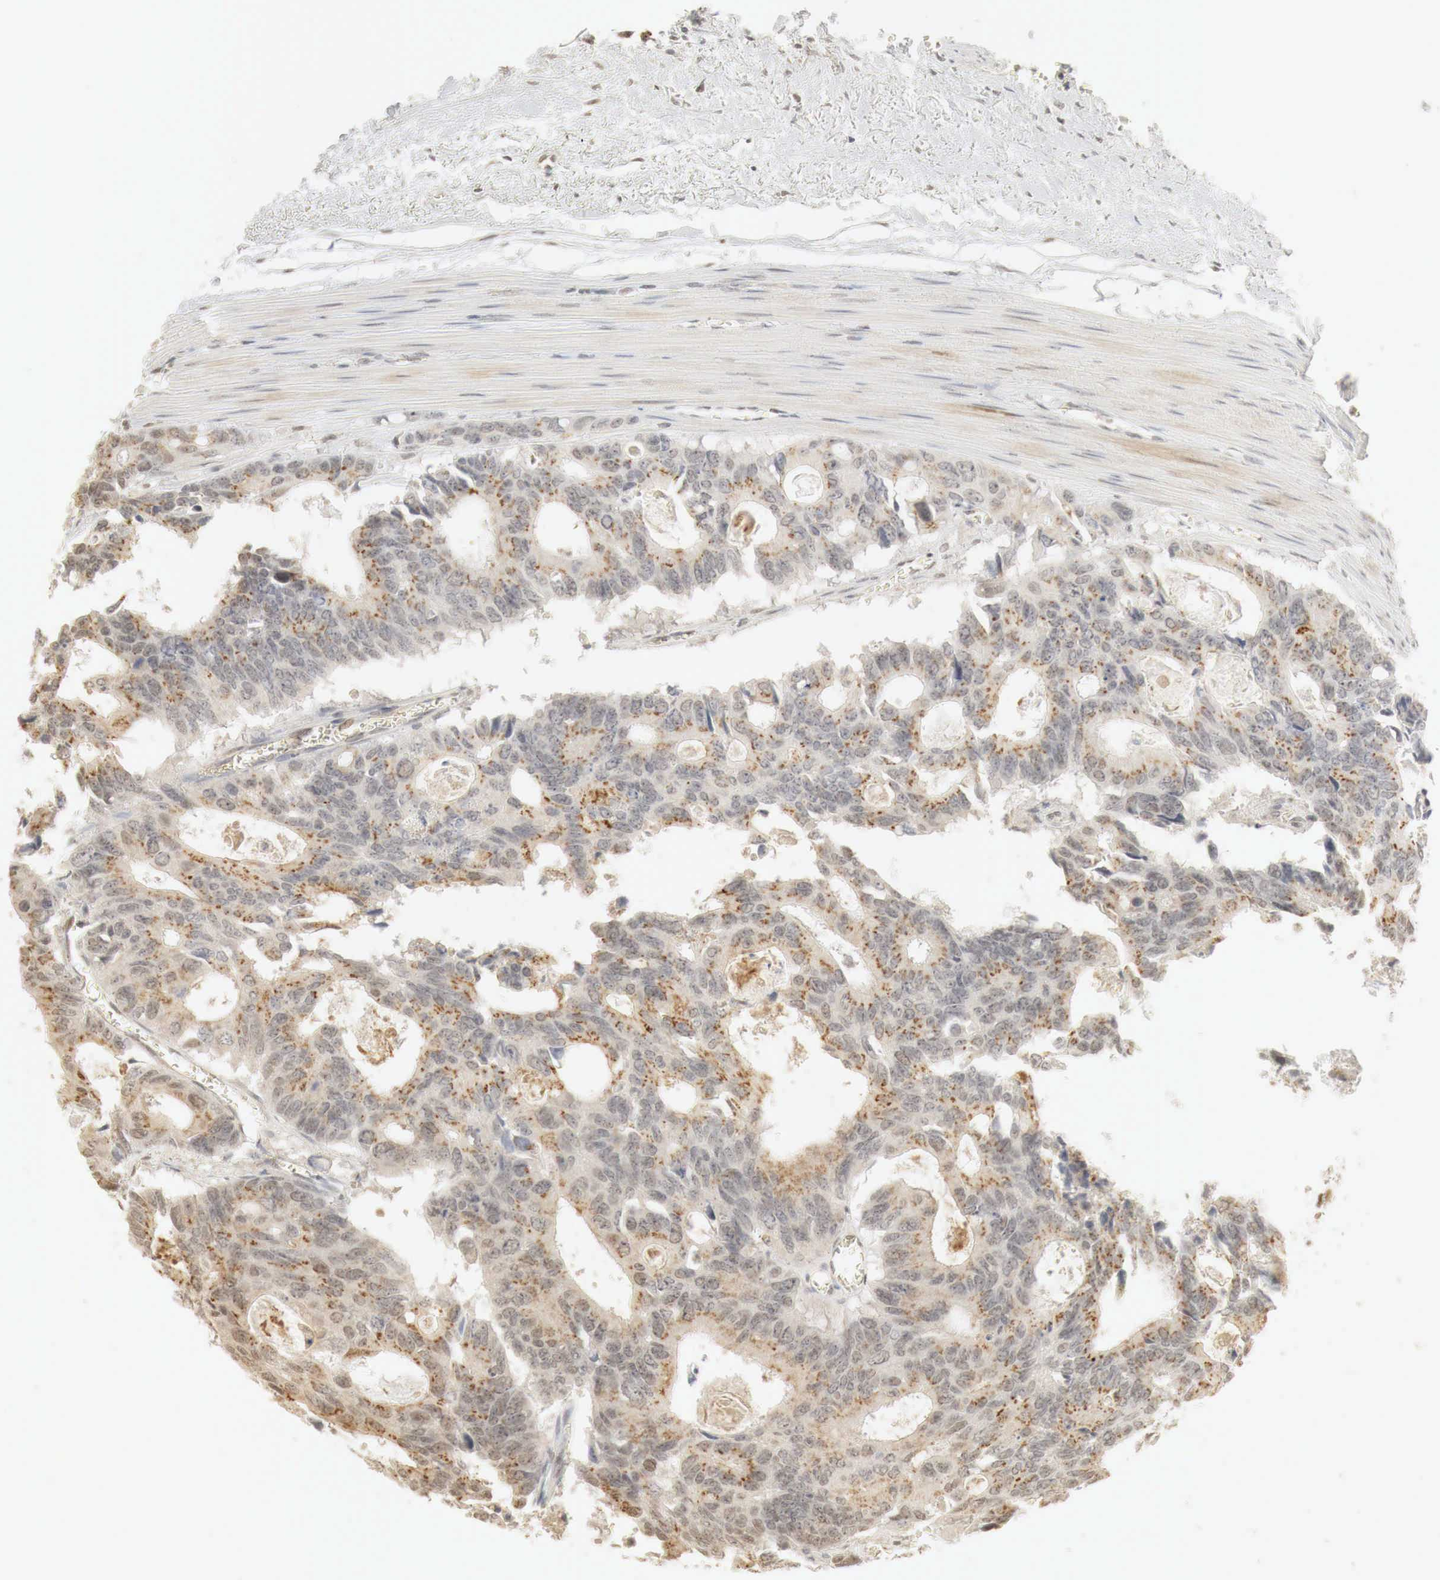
{"staining": {"intensity": "moderate", "quantity": "25%-75%", "location": "cytoplasmic/membranous"}, "tissue": "colorectal cancer", "cell_type": "Tumor cells", "image_type": "cancer", "snomed": [{"axis": "morphology", "description": "Adenocarcinoma, NOS"}, {"axis": "topography", "description": "Rectum"}], "caption": "Protein analysis of colorectal cancer (adenocarcinoma) tissue displays moderate cytoplasmic/membranous staining in approximately 25%-75% of tumor cells.", "gene": "ERBB4", "patient": {"sex": "male", "age": 76}}